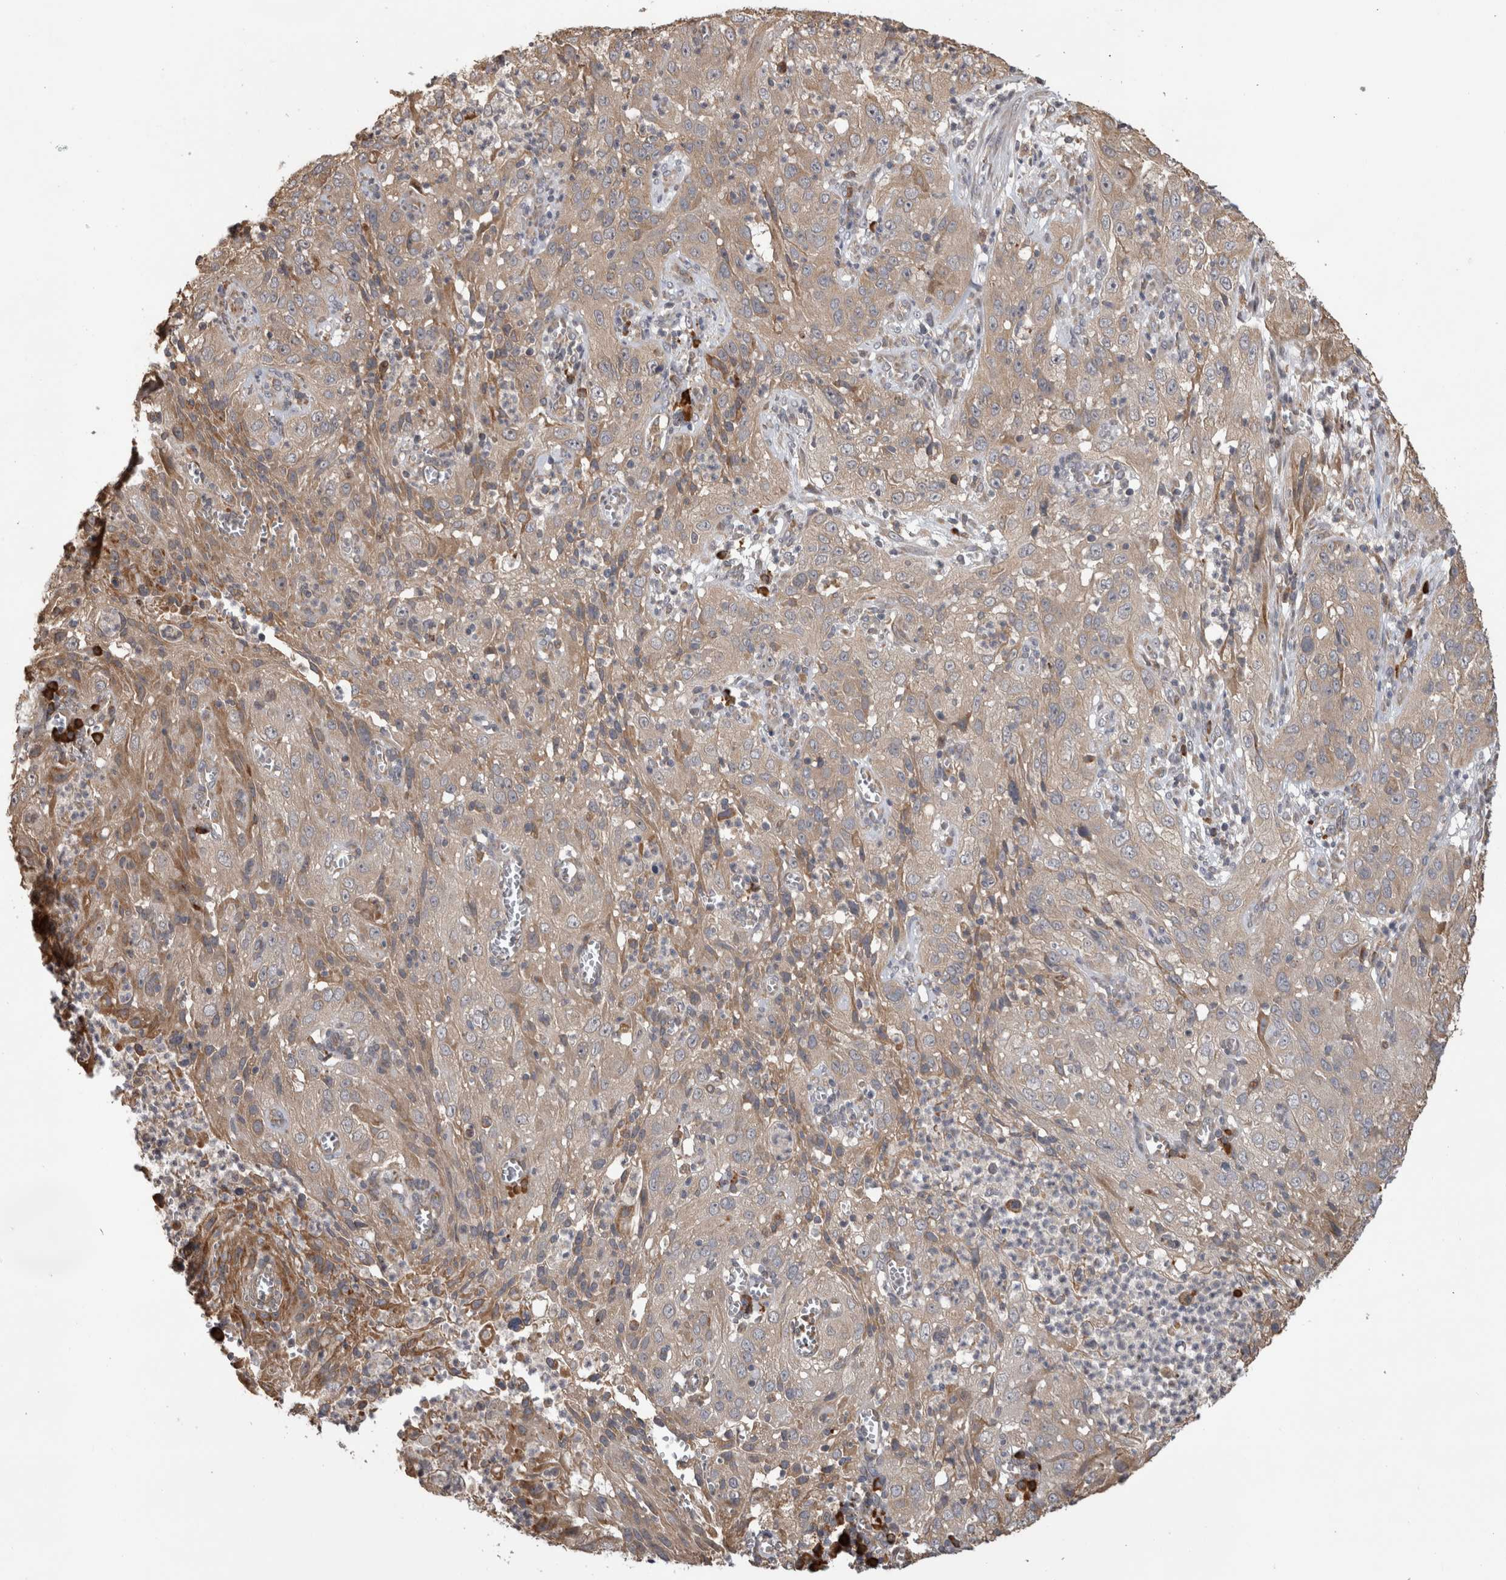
{"staining": {"intensity": "weak", "quantity": "25%-75%", "location": "cytoplasmic/membranous"}, "tissue": "cervical cancer", "cell_type": "Tumor cells", "image_type": "cancer", "snomed": [{"axis": "morphology", "description": "Squamous cell carcinoma, NOS"}, {"axis": "topography", "description": "Cervix"}], "caption": "Cervical cancer tissue shows weak cytoplasmic/membranous positivity in about 25%-75% of tumor cells, visualized by immunohistochemistry.", "gene": "TBCE", "patient": {"sex": "female", "age": 32}}